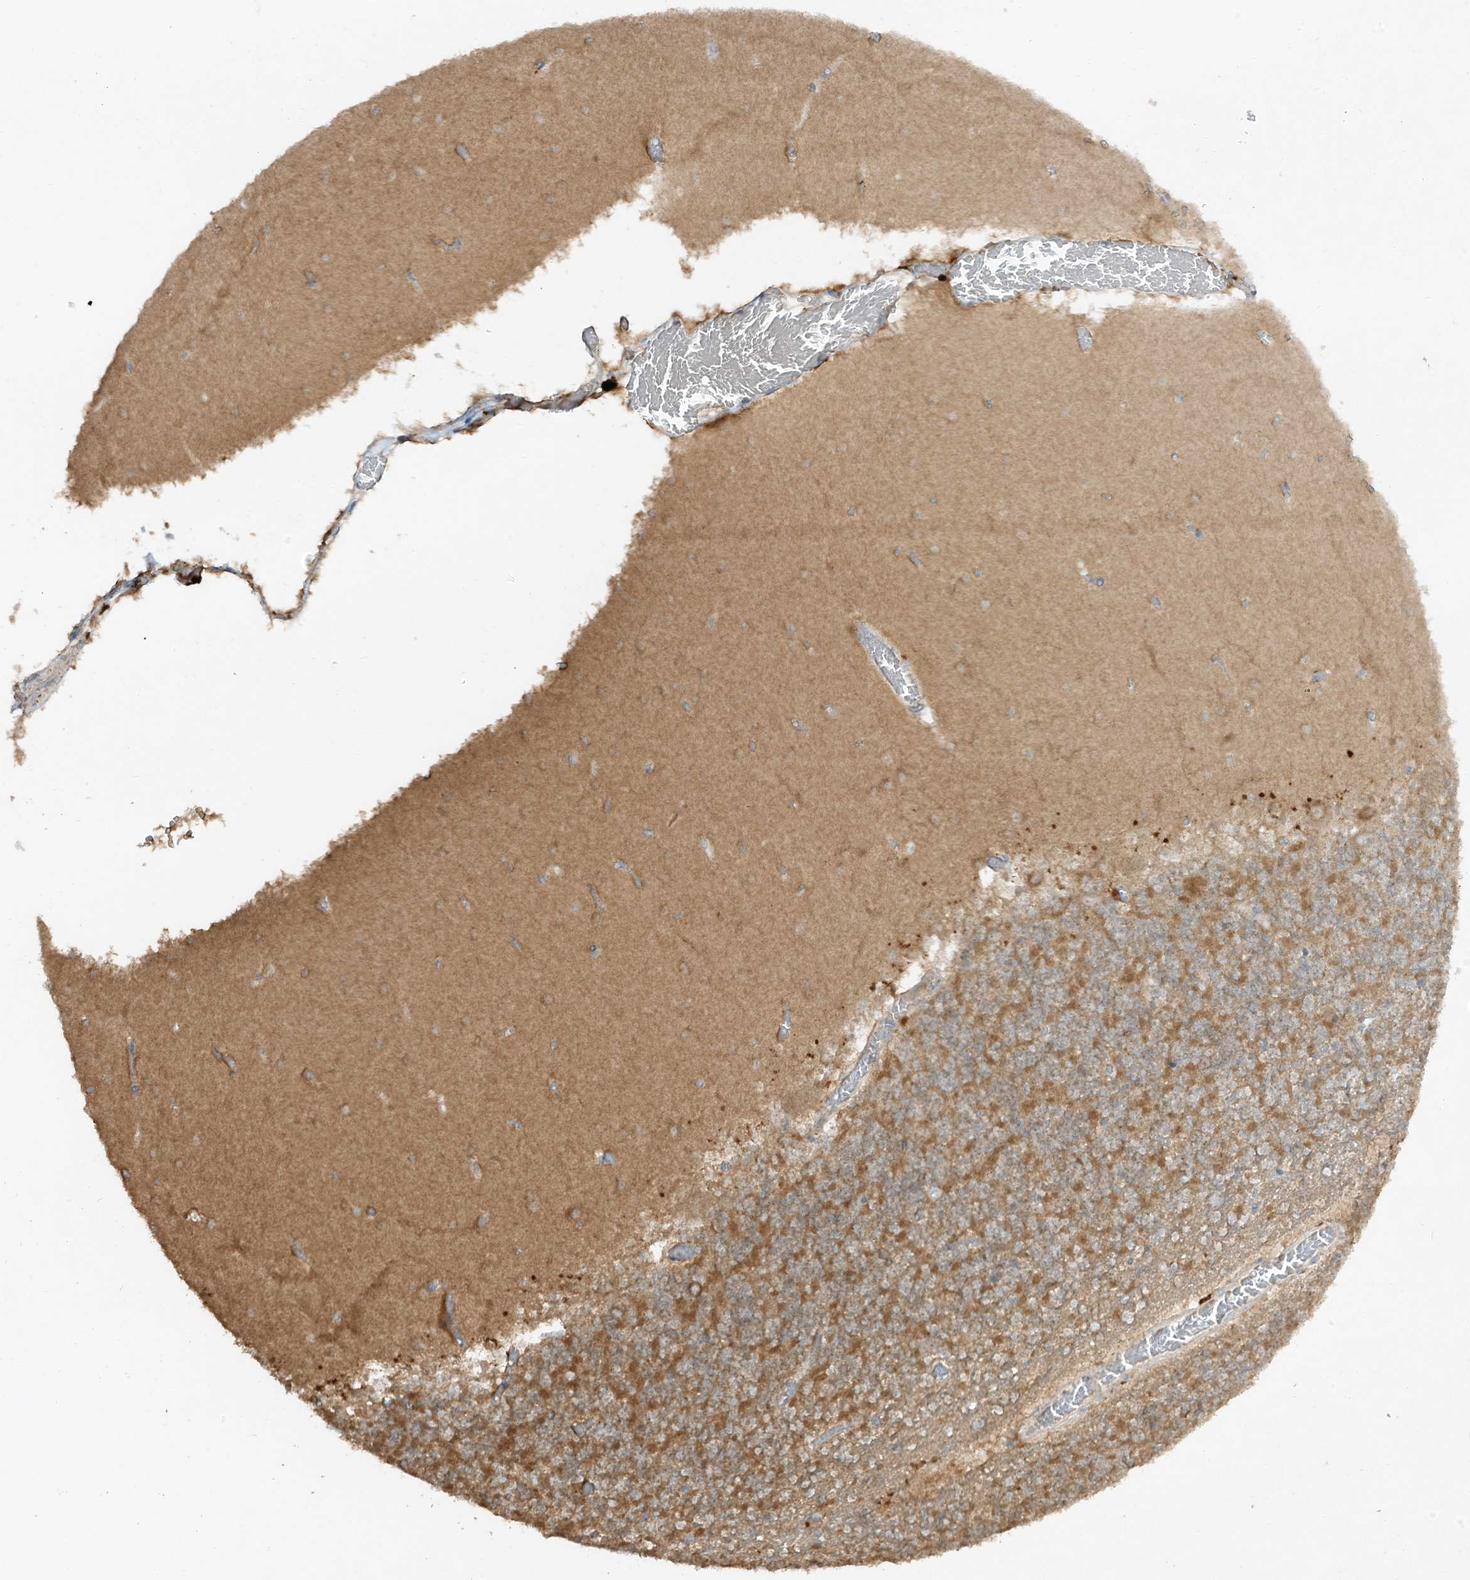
{"staining": {"intensity": "moderate", "quantity": "25%-75%", "location": "cytoplasmic/membranous"}, "tissue": "cerebellum", "cell_type": "Cells in granular layer", "image_type": "normal", "snomed": [{"axis": "morphology", "description": "Normal tissue, NOS"}, {"axis": "topography", "description": "Cerebellum"}], "caption": "DAB (3,3'-diaminobenzidine) immunohistochemical staining of benign human cerebellum displays moderate cytoplasmic/membranous protein staining in approximately 25%-75% of cells in granular layer.", "gene": "LDAH", "patient": {"sex": "female", "age": 28}}